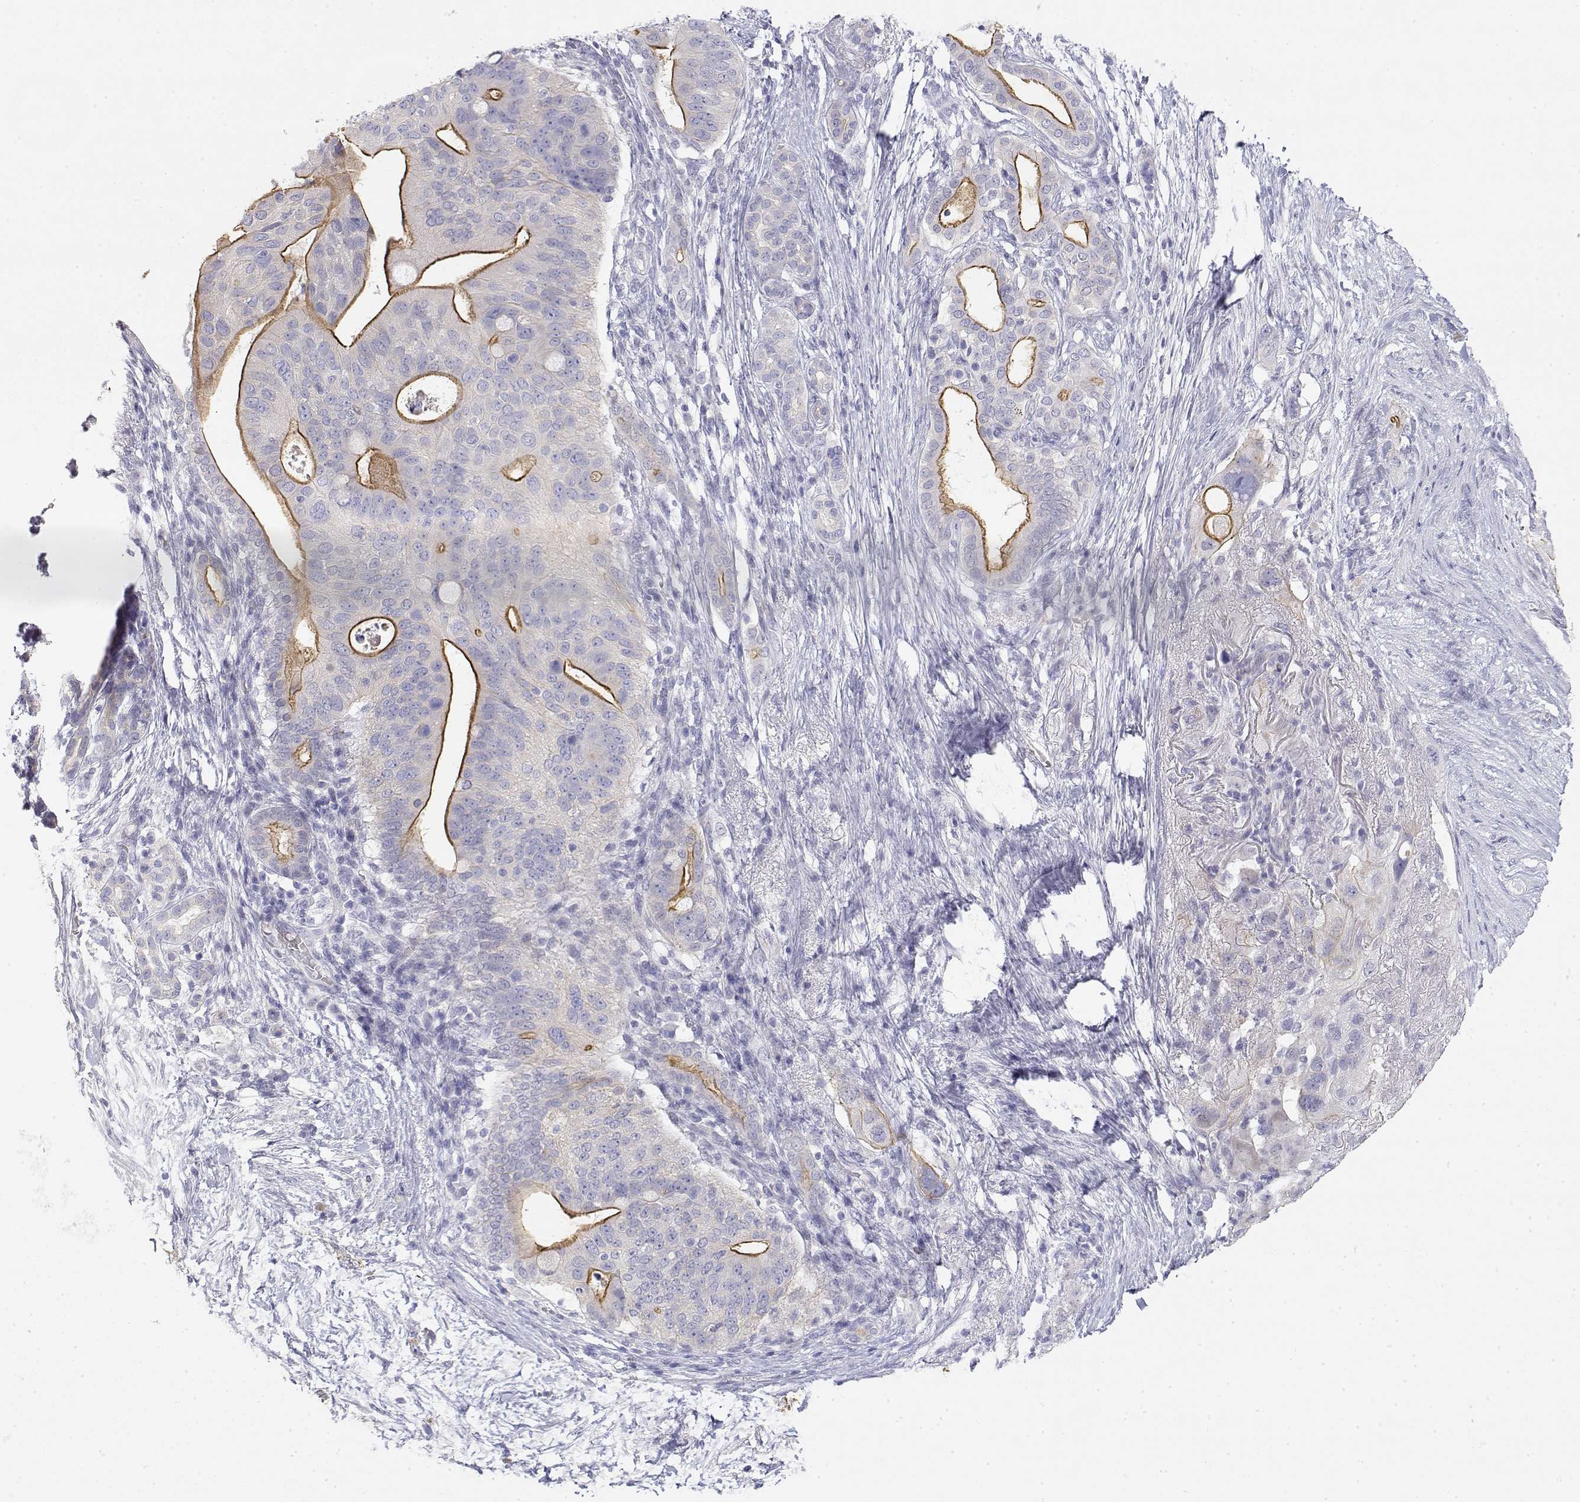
{"staining": {"intensity": "moderate", "quantity": "<25%", "location": "cytoplasmic/membranous"}, "tissue": "pancreatic cancer", "cell_type": "Tumor cells", "image_type": "cancer", "snomed": [{"axis": "morphology", "description": "Adenocarcinoma, NOS"}, {"axis": "topography", "description": "Pancreas"}], "caption": "Protein expression analysis of adenocarcinoma (pancreatic) displays moderate cytoplasmic/membranous positivity in about <25% of tumor cells.", "gene": "MISP", "patient": {"sex": "female", "age": 72}}